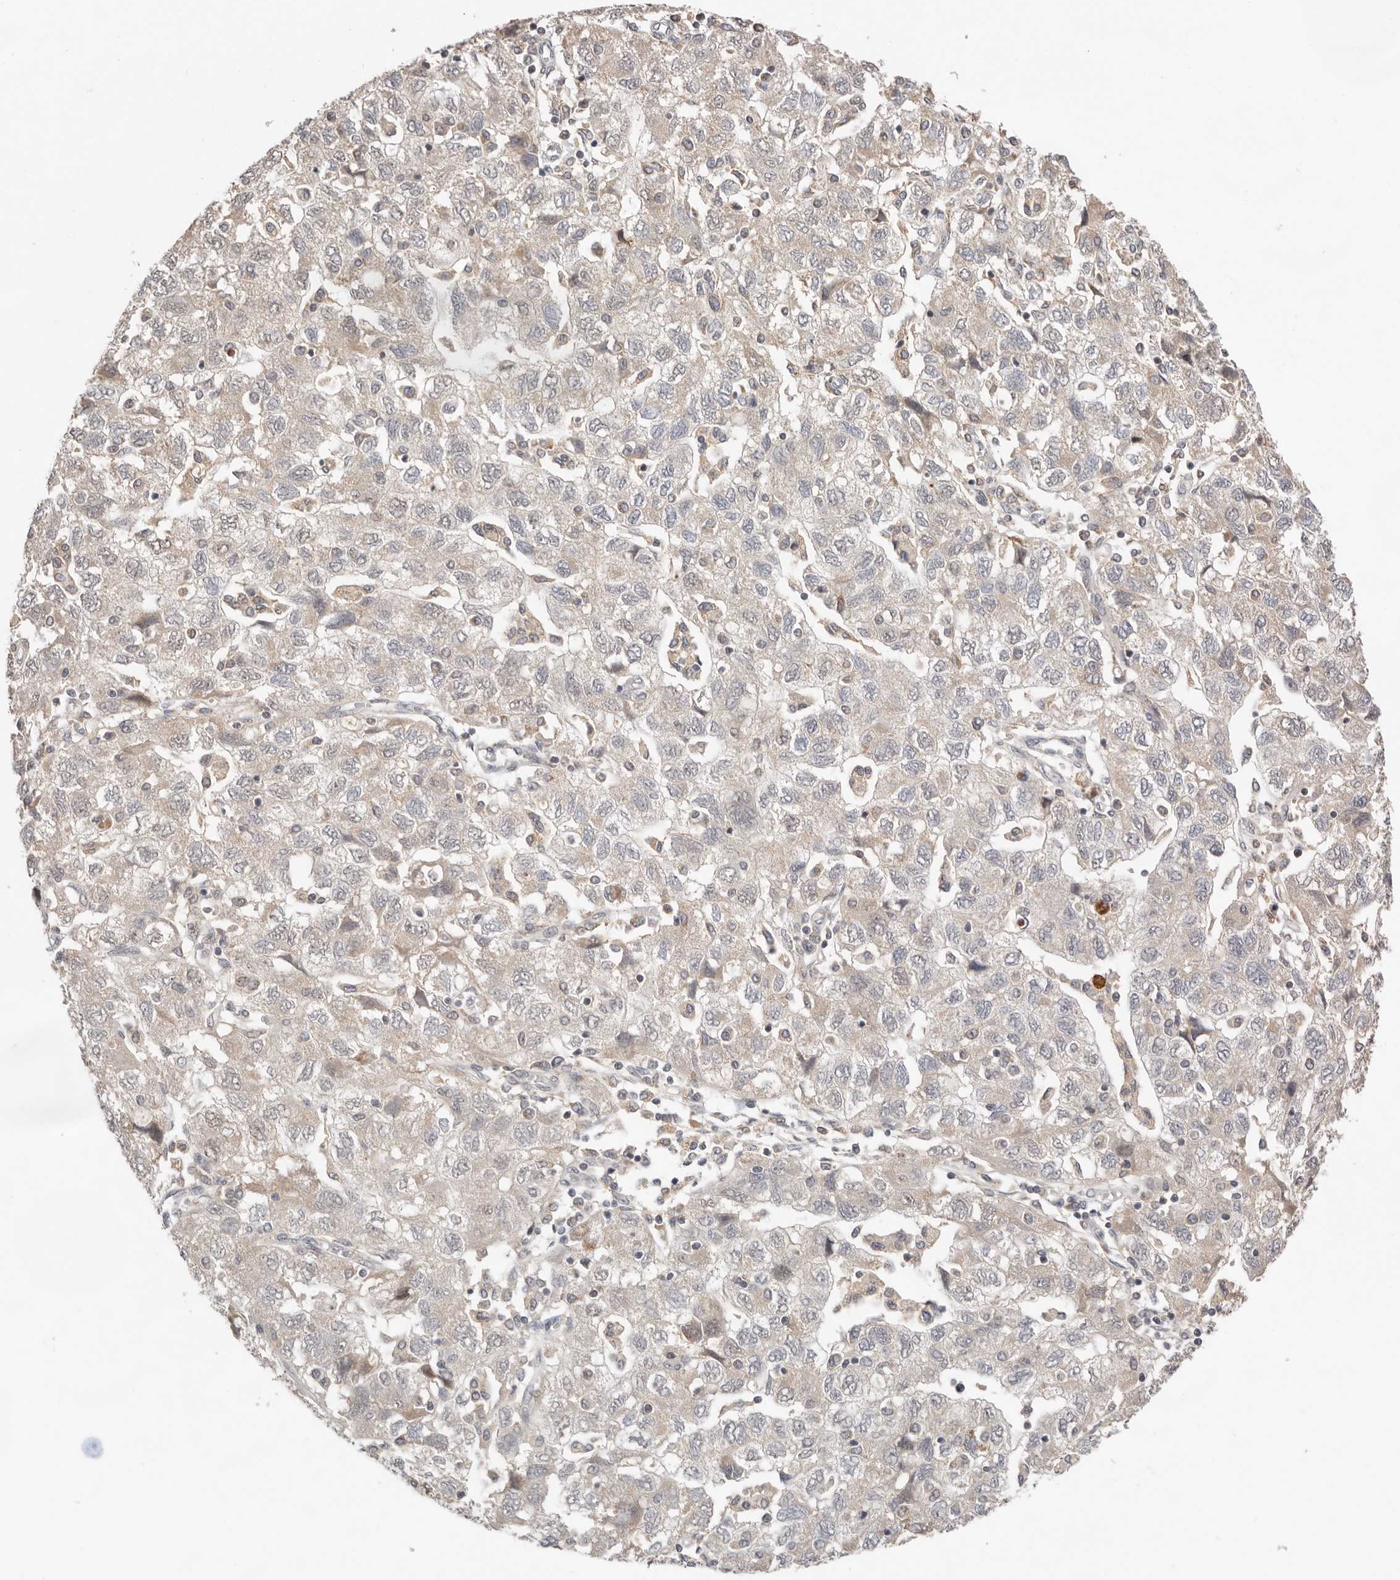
{"staining": {"intensity": "negative", "quantity": "none", "location": "none"}, "tissue": "ovarian cancer", "cell_type": "Tumor cells", "image_type": "cancer", "snomed": [{"axis": "morphology", "description": "Carcinoma, NOS"}, {"axis": "morphology", "description": "Cystadenocarcinoma, serous, NOS"}, {"axis": "topography", "description": "Ovary"}], "caption": "IHC of human ovarian serous cystadenocarcinoma demonstrates no expression in tumor cells.", "gene": "BRCA2", "patient": {"sex": "female", "age": 69}}